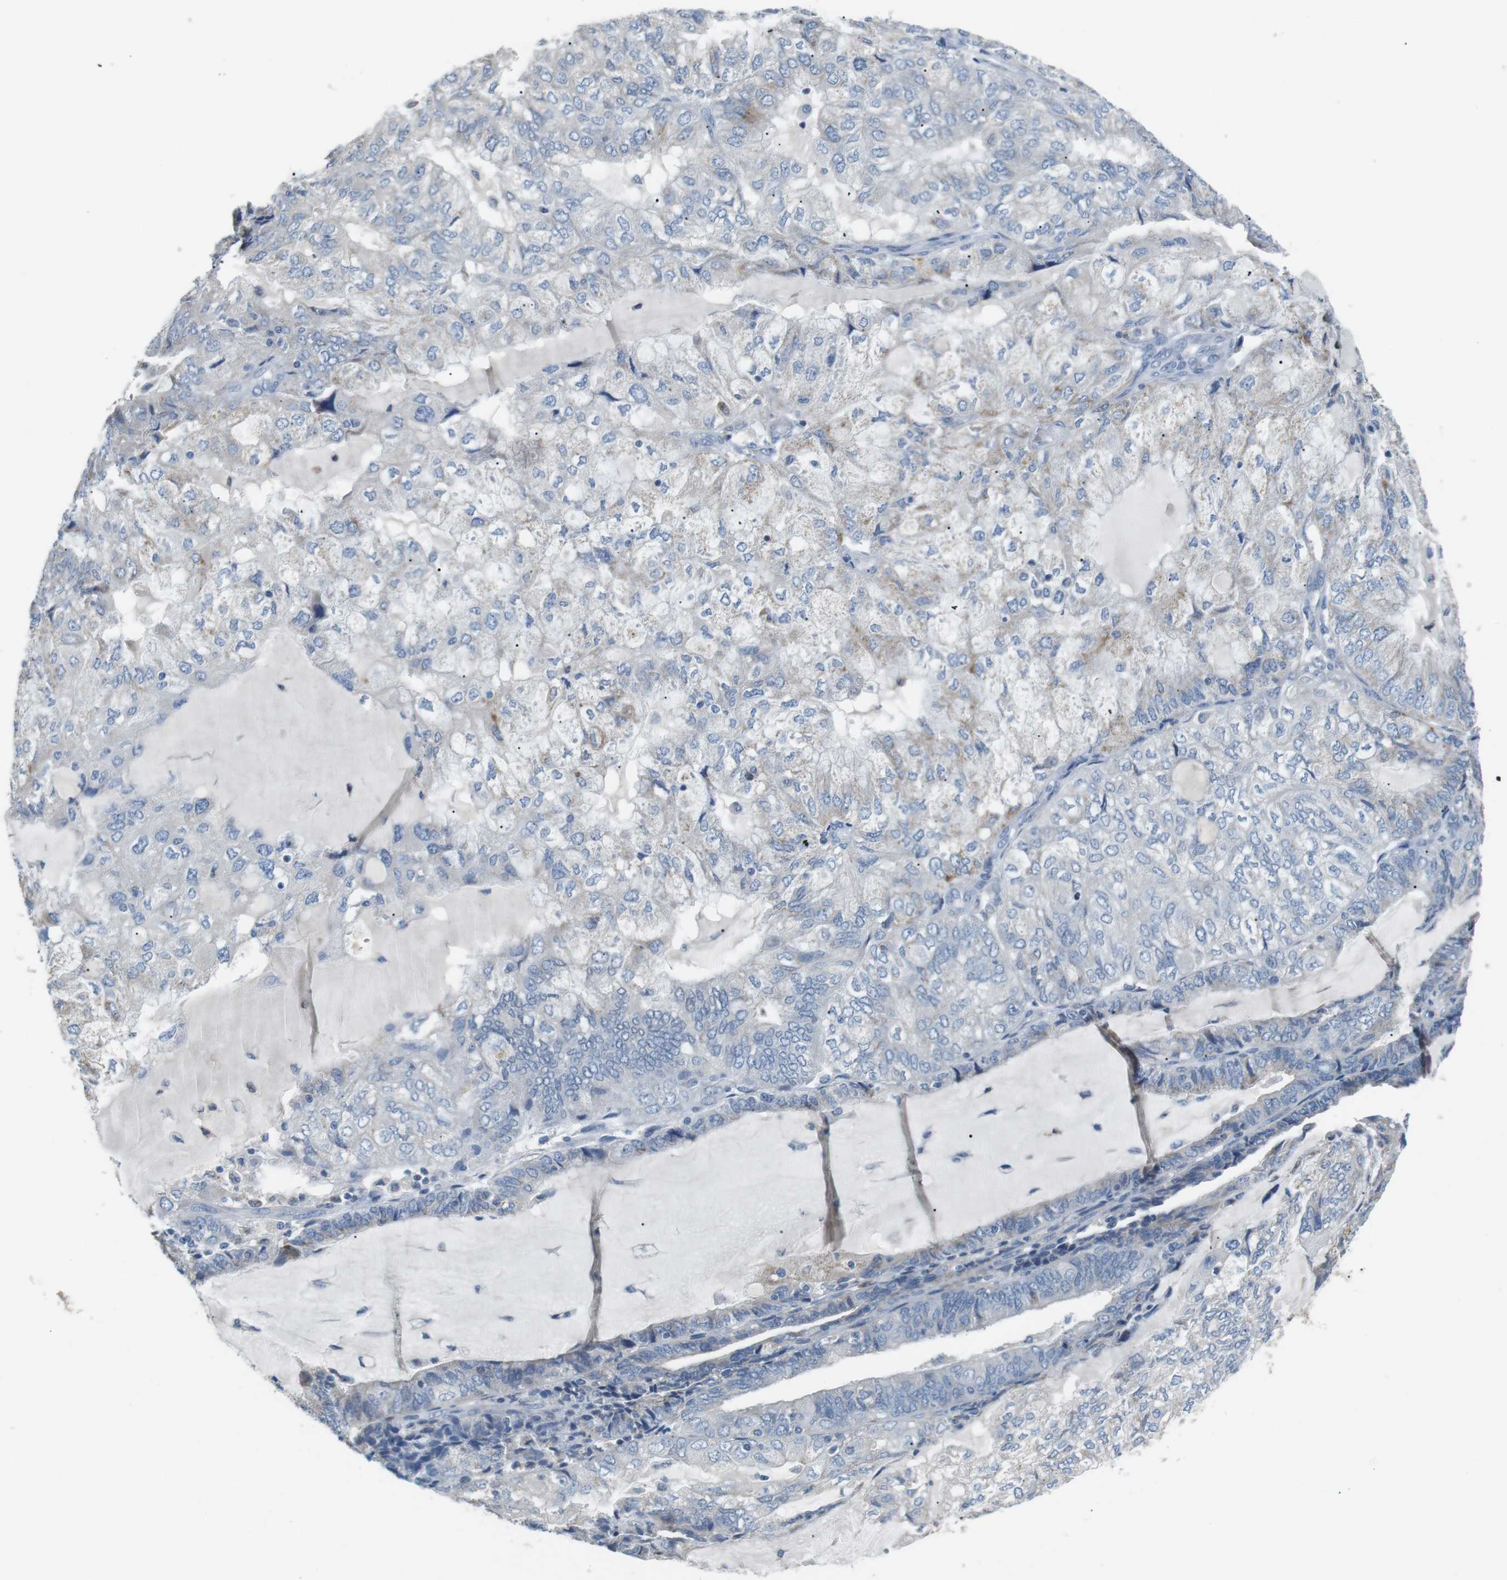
{"staining": {"intensity": "weak", "quantity": "<25%", "location": "cytoplasmic/membranous"}, "tissue": "endometrial cancer", "cell_type": "Tumor cells", "image_type": "cancer", "snomed": [{"axis": "morphology", "description": "Adenocarcinoma, NOS"}, {"axis": "topography", "description": "Endometrium"}], "caption": "A histopathology image of human endometrial adenocarcinoma is negative for staining in tumor cells. (IHC, brightfield microscopy, high magnification).", "gene": "CD300E", "patient": {"sex": "female", "age": 81}}